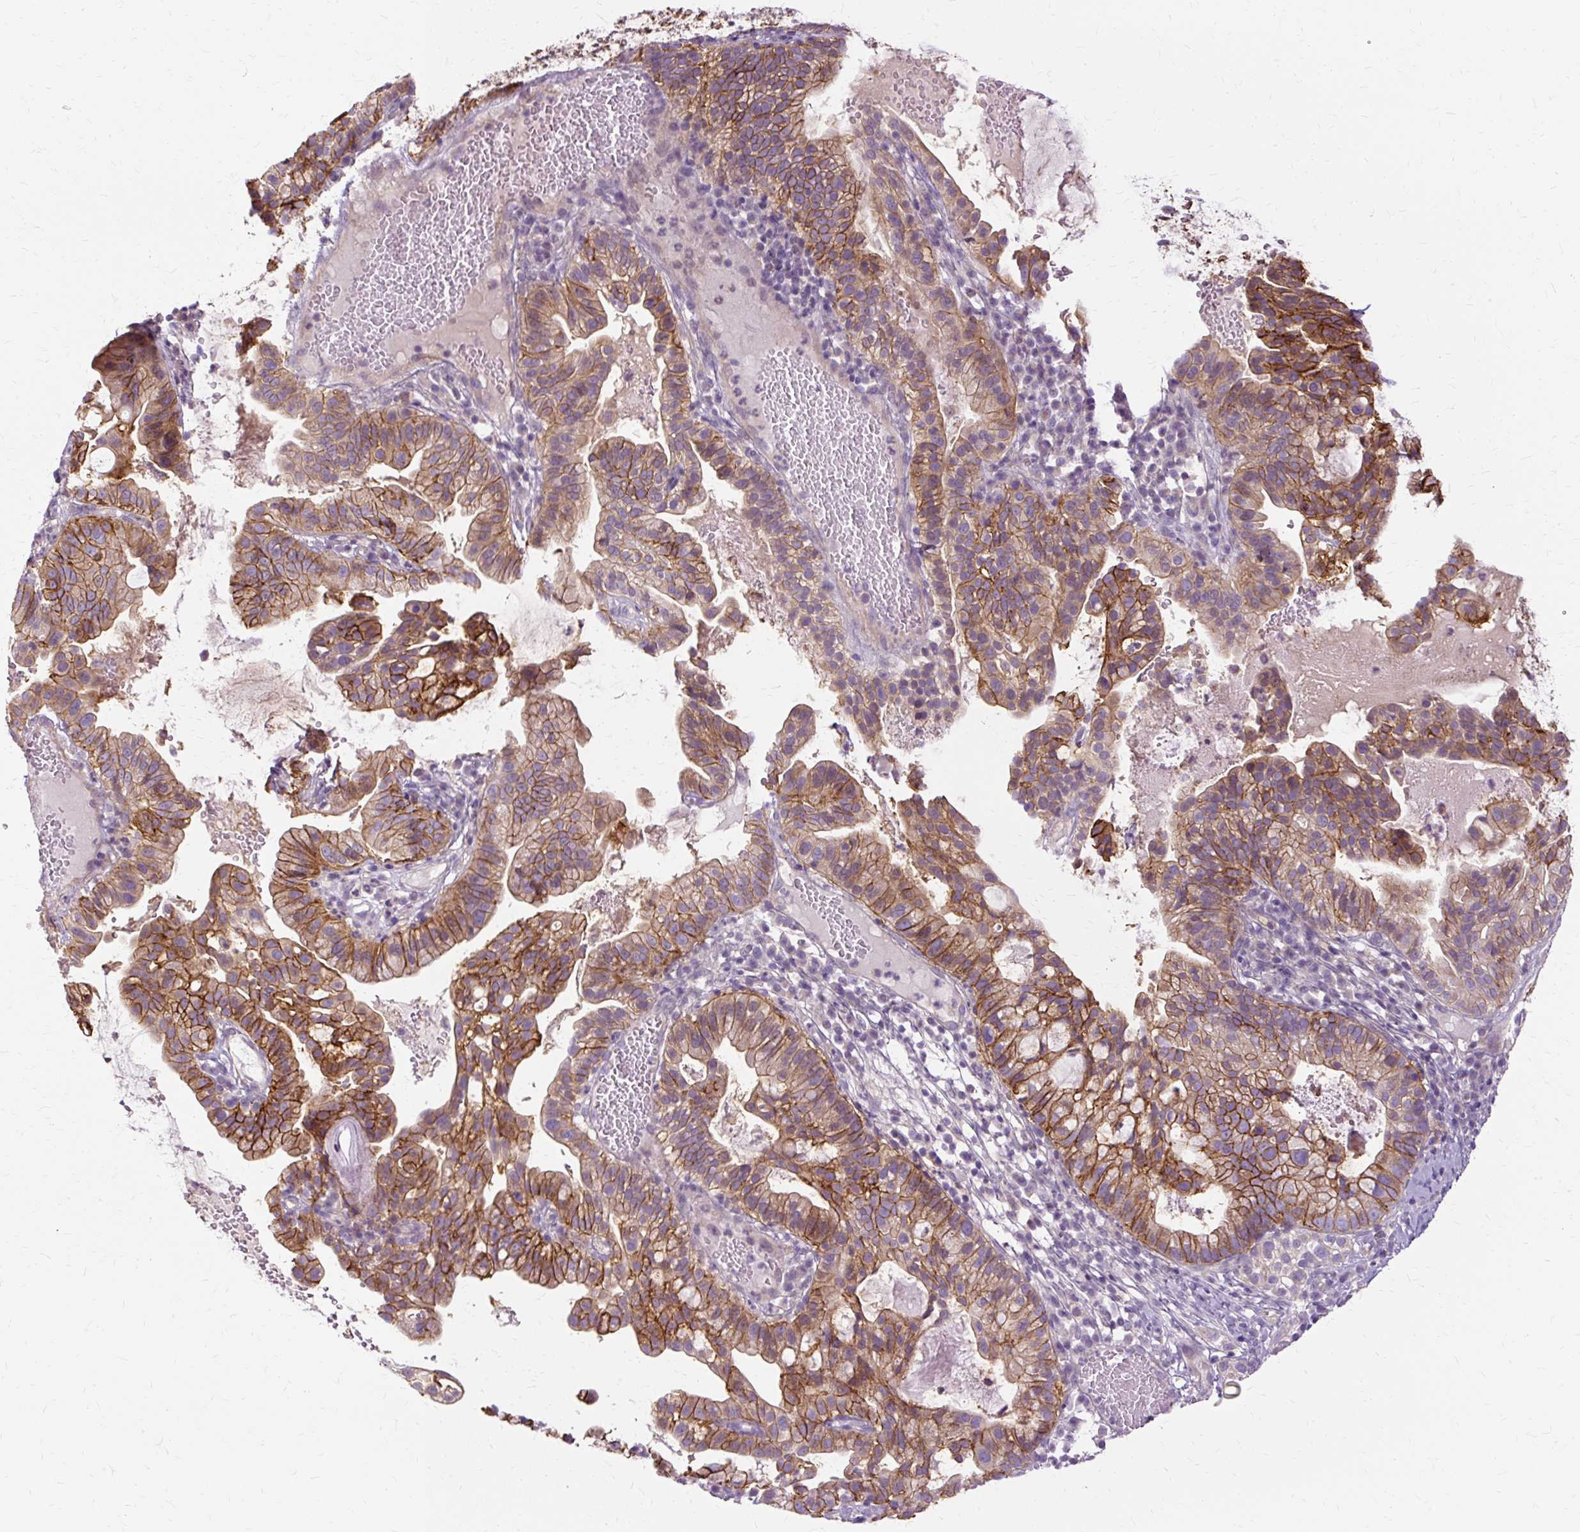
{"staining": {"intensity": "moderate", "quantity": ">75%", "location": "cytoplasmic/membranous"}, "tissue": "cervical cancer", "cell_type": "Tumor cells", "image_type": "cancer", "snomed": [{"axis": "morphology", "description": "Adenocarcinoma, NOS"}, {"axis": "topography", "description": "Cervix"}], "caption": "DAB (3,3'-diaminobenzidine) immunohistochemical staining of adenocarcinoma (cervical) displays moderate cytoplasmic/membranous protein staining in about >75% of tumor cells.", "gene": "TSPAN8", "patient": {"sex": "female", "age": 41}}